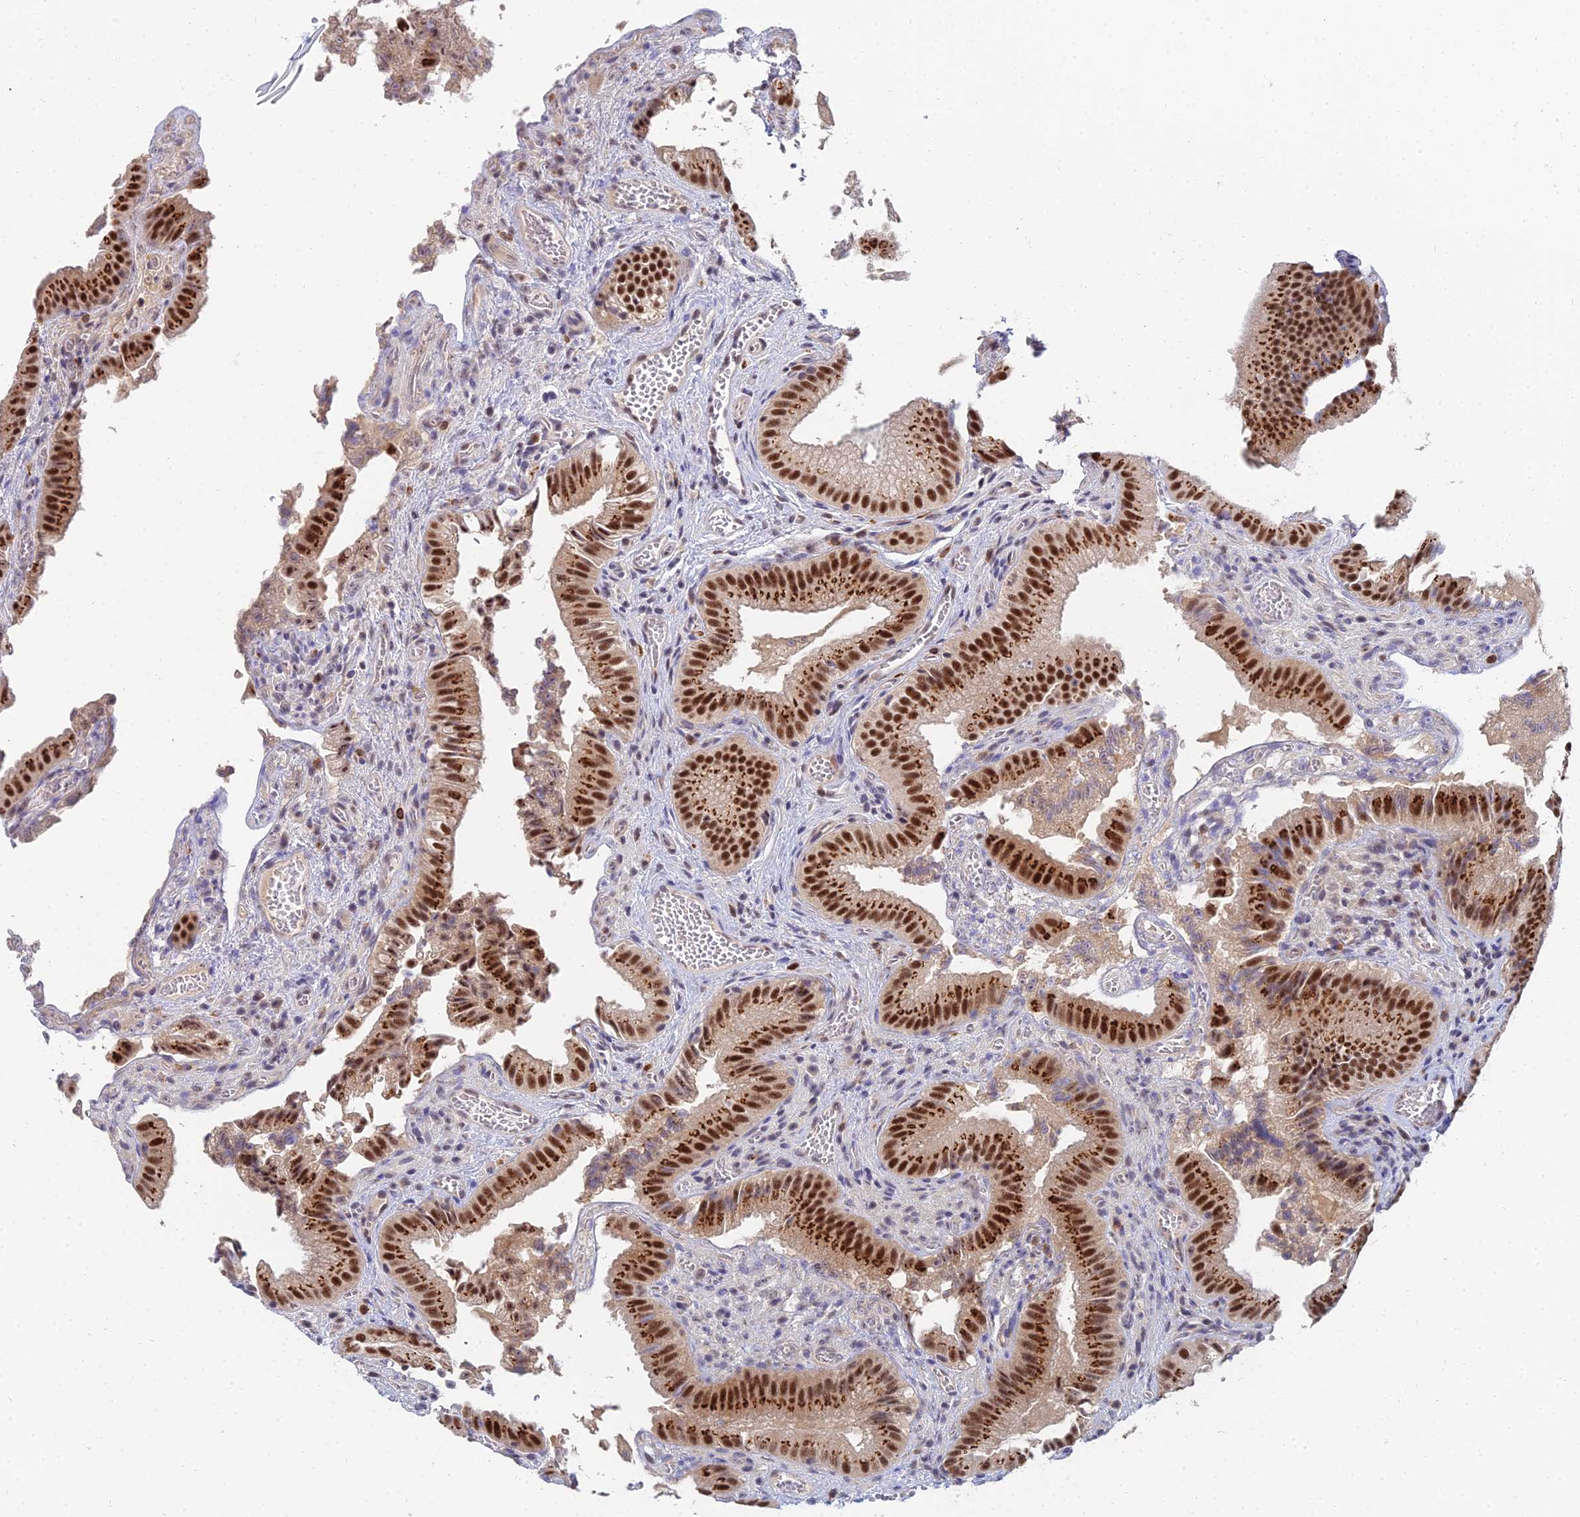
{"staining": {"intensity": "strong", "quantity": ">75%", "location": "cytoplasmic/membranous,nuclear"}, "tissue": "gallbladder", "cell_type": "Glandular cells", "image_type": "normal", "snomed": [{"axis": "morphology", "description": "Normal tissue, NOS"}, {"axis": "topography", "description": "Gallbladder"}], "caption": "Immunohistochemistry (IHC) (DAB (3,3'-diaminobenzidine)) staining of benign gallbladder reveals strong cytoplasmic/membranous,nuclear protein staining in about >75% of glandular cells.", "gene": "THOC3", "patient": {"sex": "female", "age": 30}}